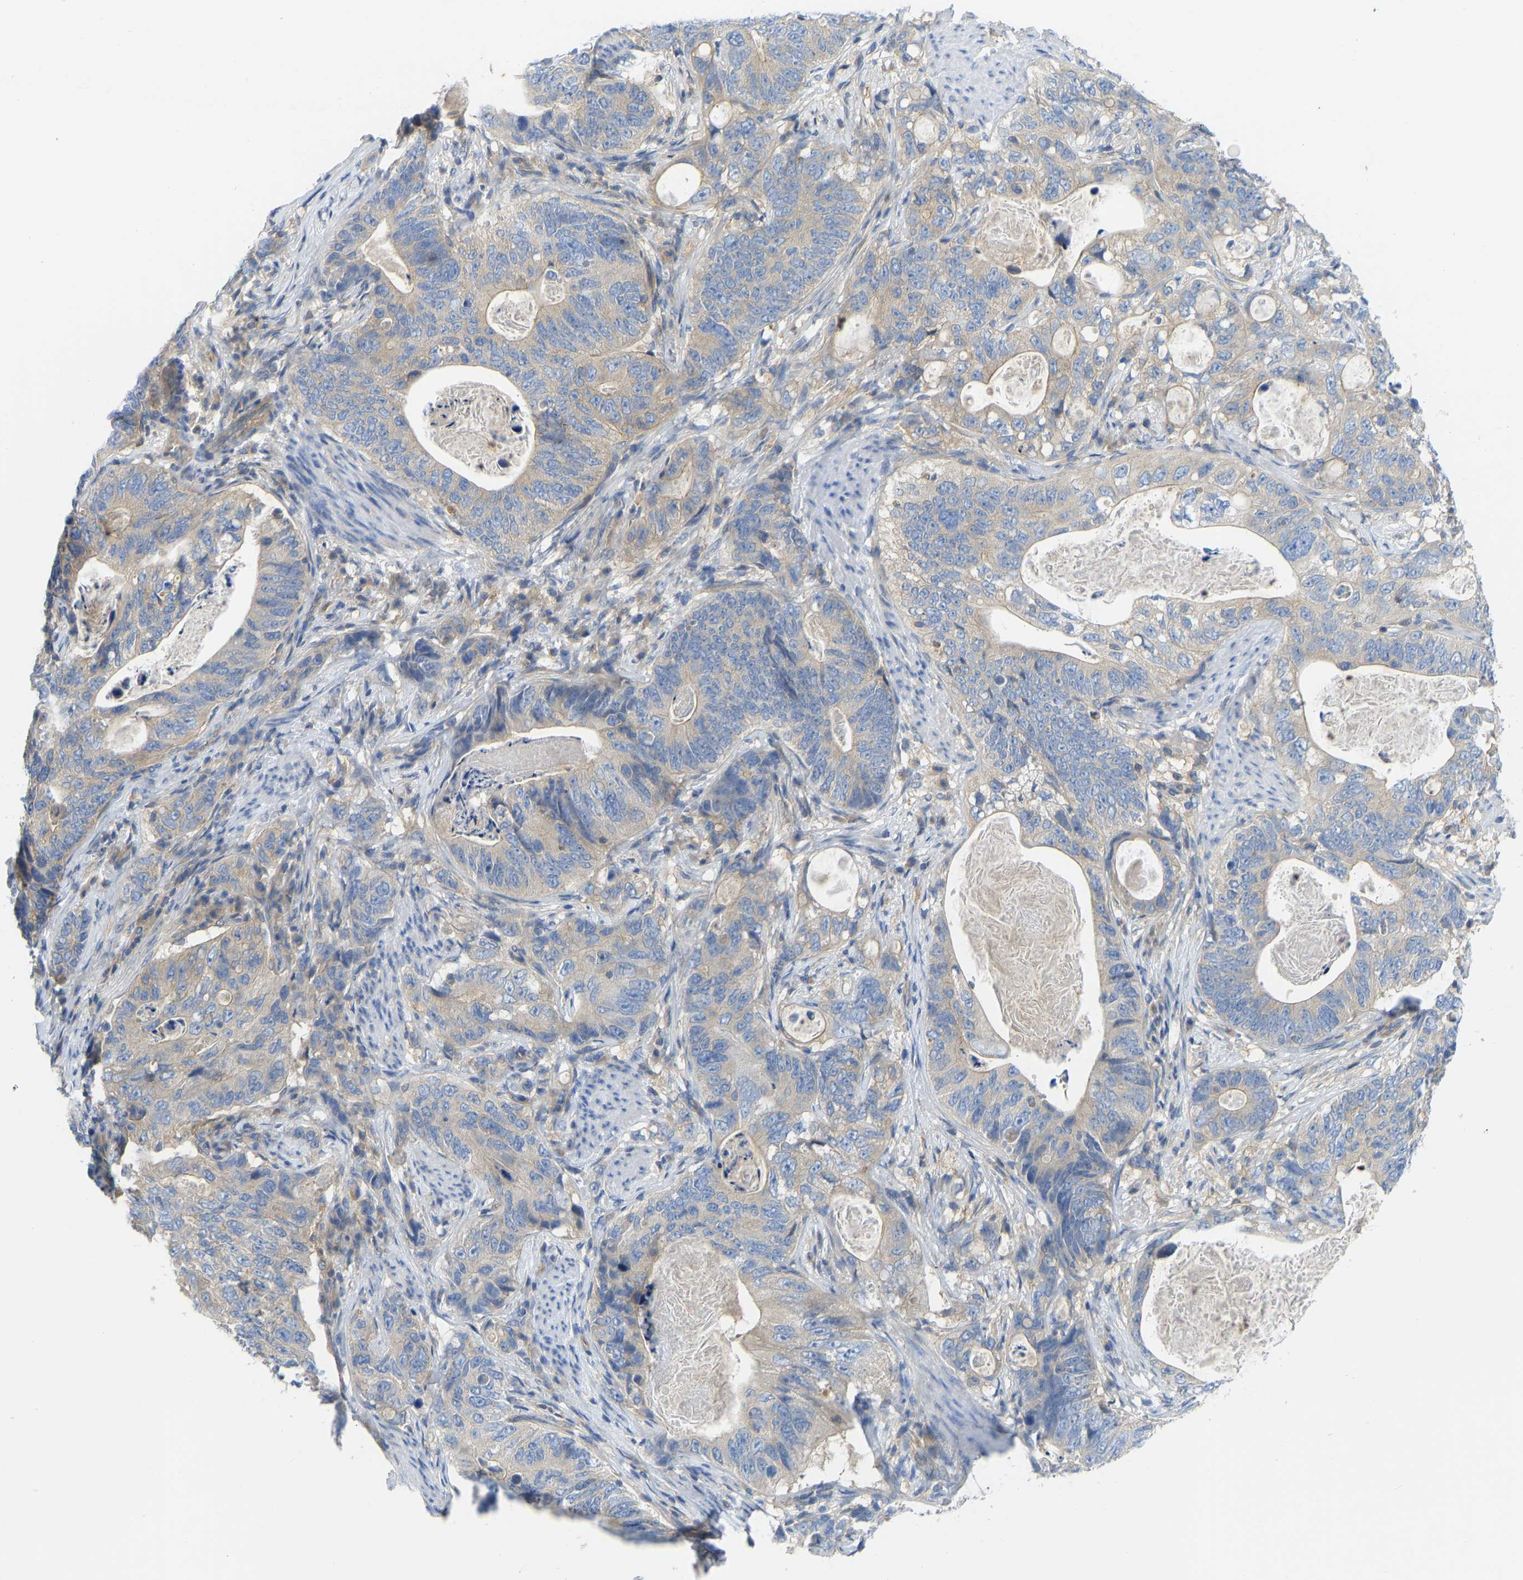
{"staining": {"intensity": "weak", "quantity": ">75%", "location": "cytoplasmic/membranous"}, "tissue": "stomach cancer", "cell_type": "Tumor cells", "image_type": "cancer", "snomed": [{"axis": "morphology", "description": "Normal tissue, NOS"}, {"axis": "morphology", "description": "Adenocarcinoma, NOS"}, {"axis": "topography", "description": "Stomach"}], "caption": "Stomach adenocarcinoma tissue shows weak cytoplasmic/membranous positivity in approximately >75% of tumor cells, visualized by immunohistochemistry. The protein is stained brown, and the nuclei are stained in blue (DAB IHC with brightfield microscopy, high magnification).", "gene": "PPP3CA", "patient": {"sex": "female", "age": 89}}